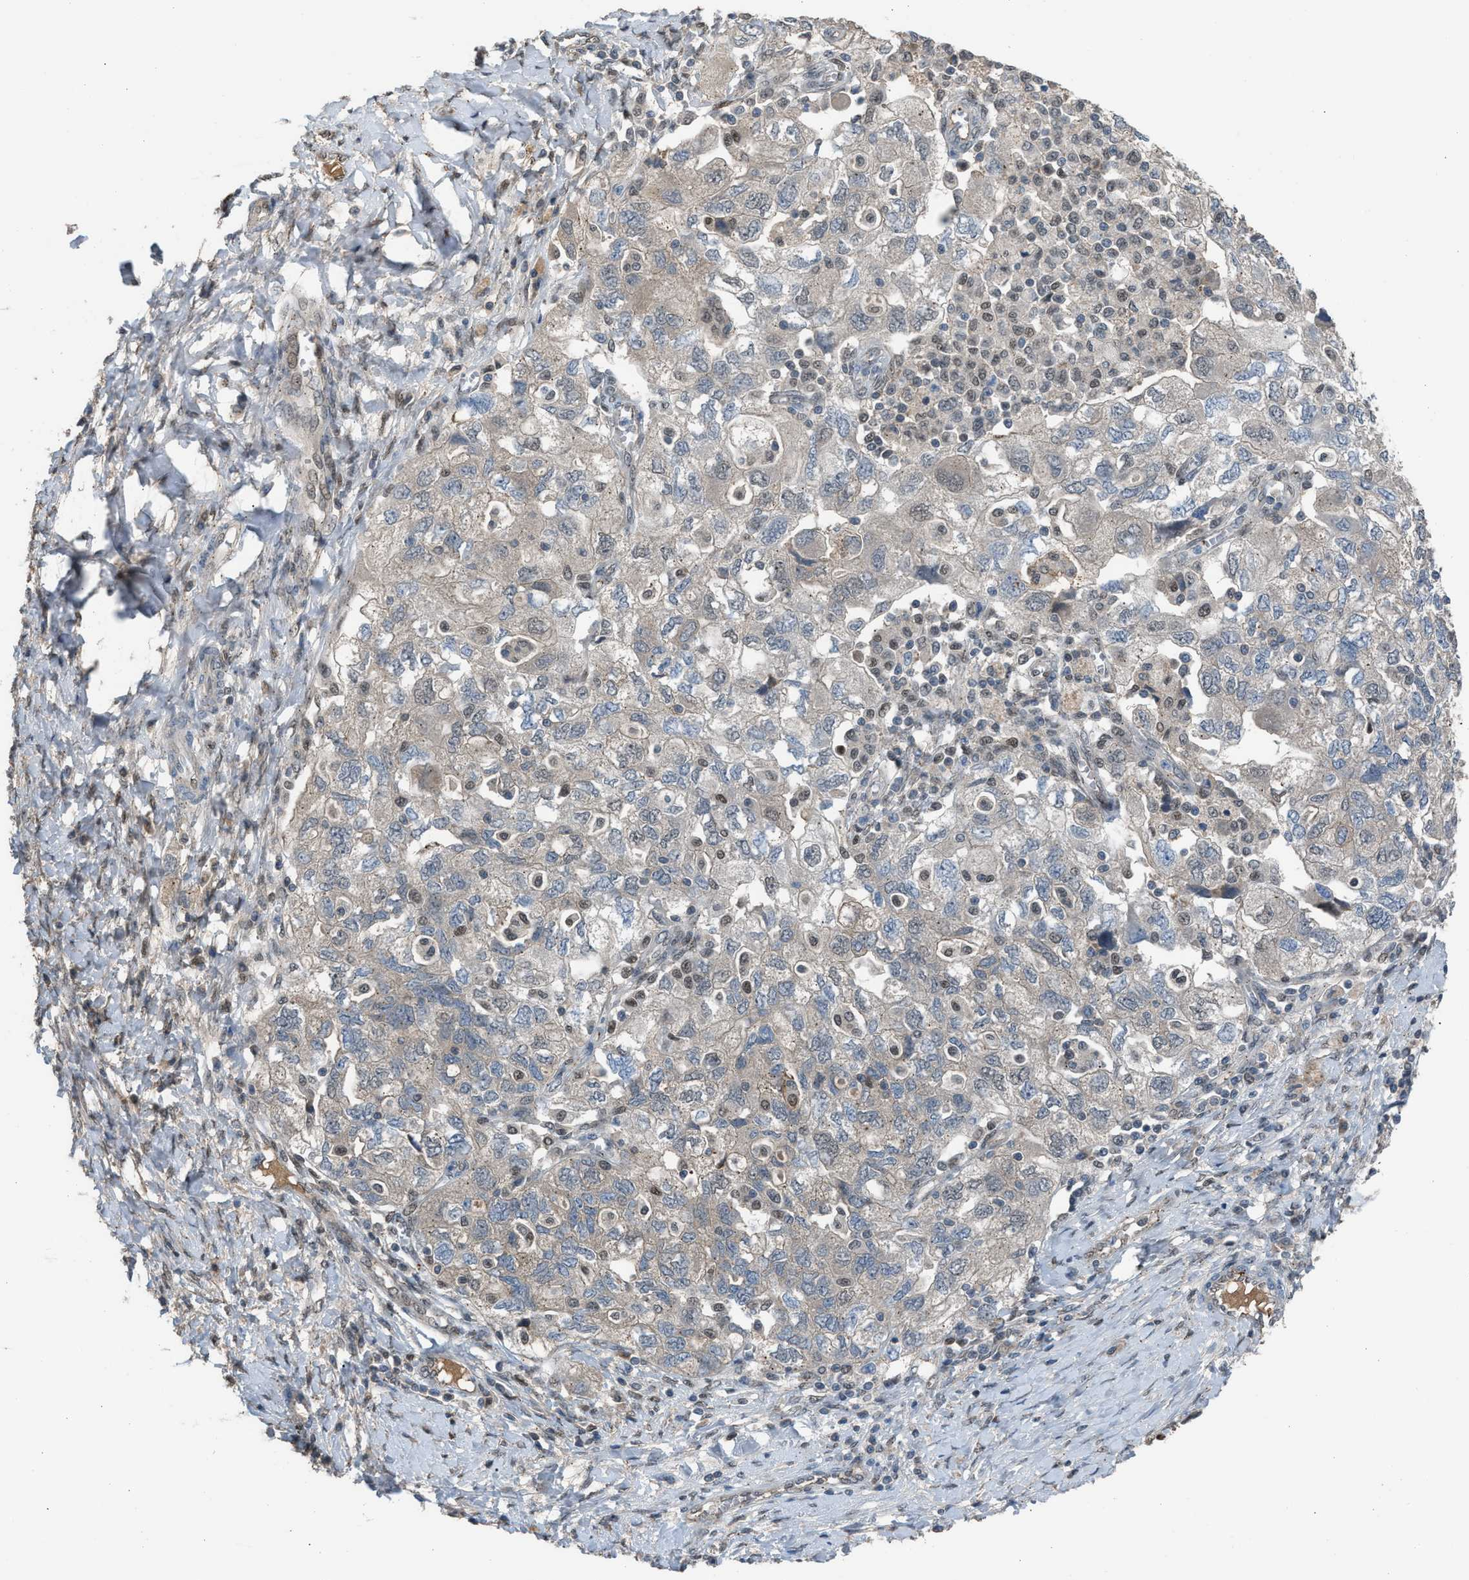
{"staining": {"intensity": "moderate", "quantity": "<25%", "location": "nuclear"}, "tissue": "ovarian cancer", "cell_type": "Tumor cells", "image_type": "cancer", "snomed": [{"axis": "morphology", "description": "Carcinoma, NOS"}, {"axis": "morphology", "description": "Cystadenocarcinoma, serous, NOS"}, {"axis": "topography", "description": "Ovary"}], "caption": "Tumor cells display low levels of moderate nuclear expression in approximately <25% of cells in ovarian cancer.", "gene": "CRTC1", "patient": {"sex": "female", "age": 69}}